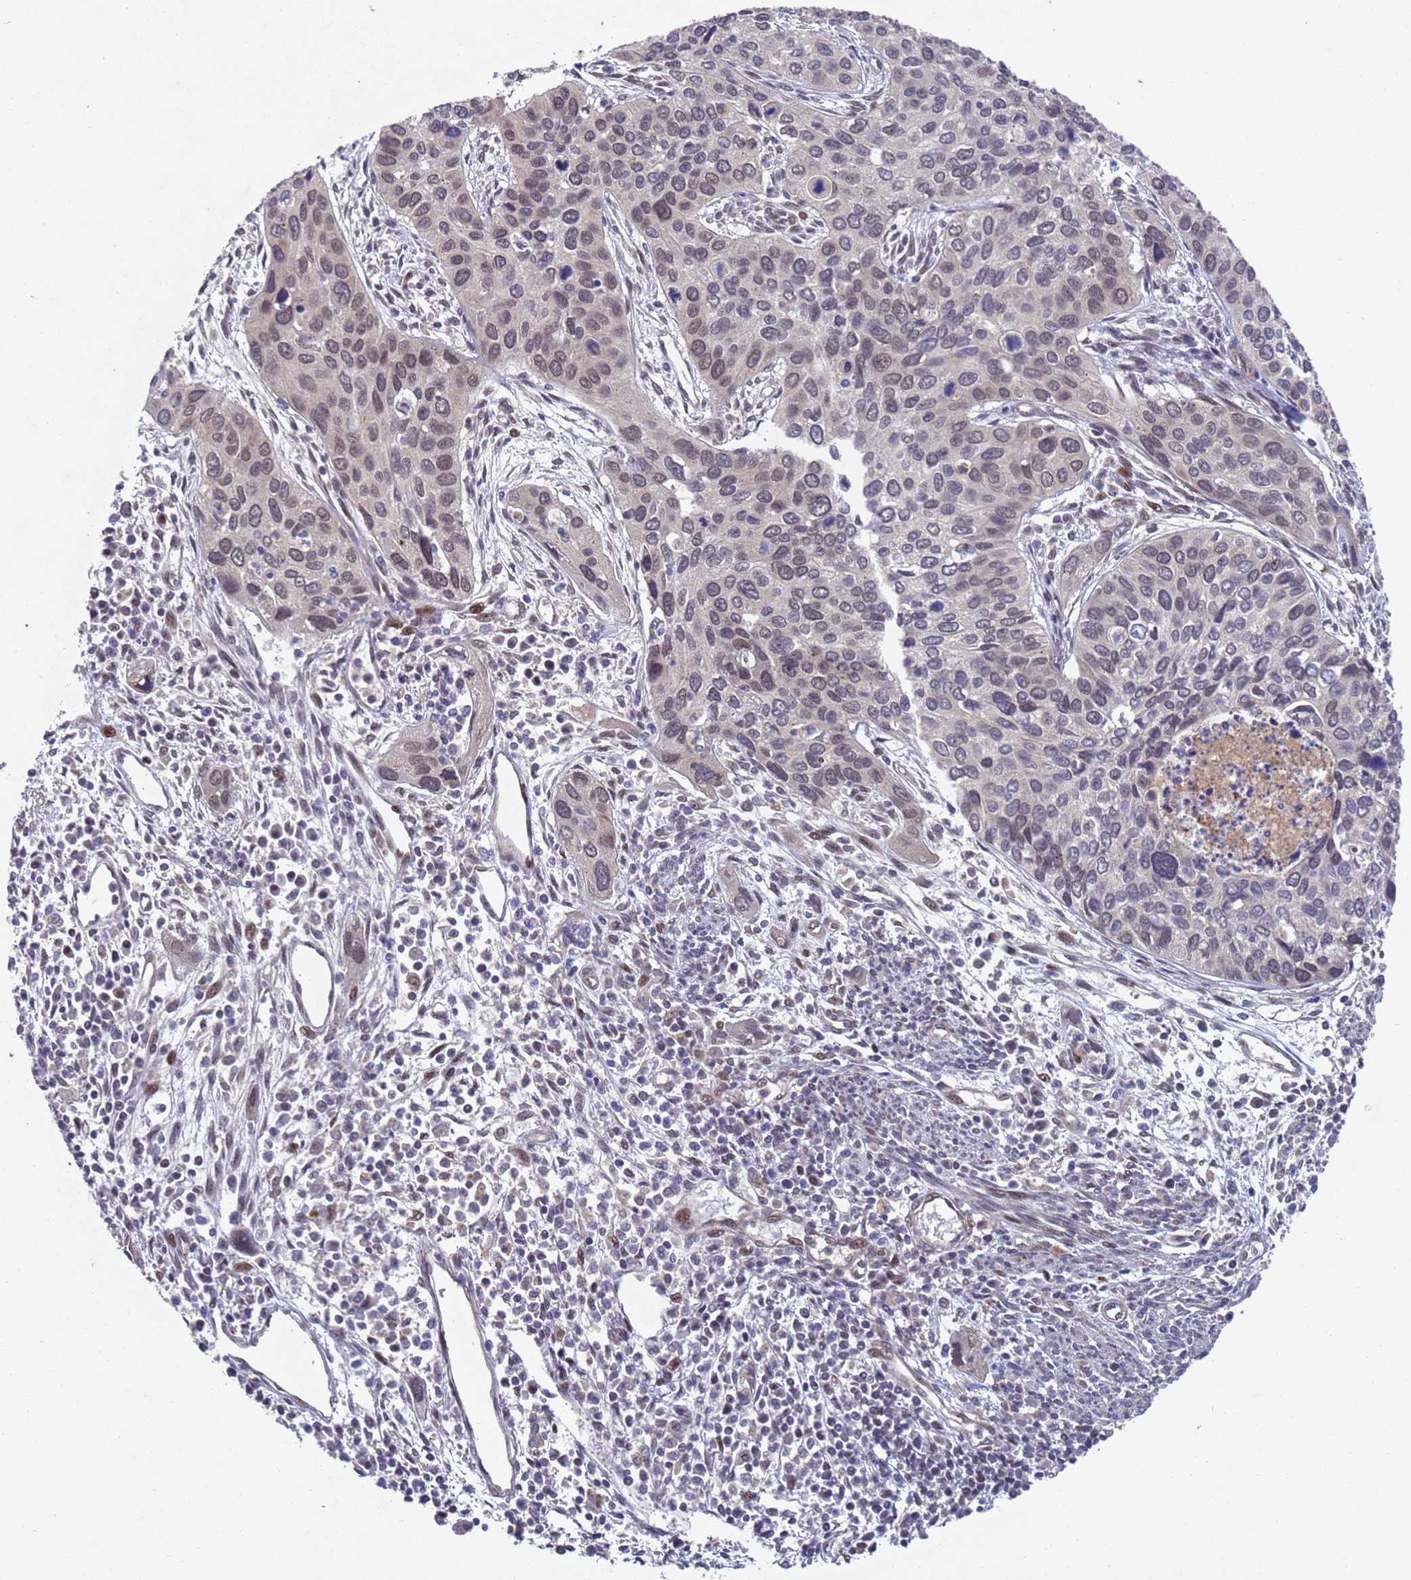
{"staining": {"intensity": "moderate", "quantity": "<25%", "location": "cytoplasmic/membranous,nuclear"}, "tissue": "cervical cancer", "cell_type": "Tumor cells", "image_type": "cancer", "snomed": [{"axis": "morphology", "description": "Squamous cell carcinoma, NOS"}, {"axis": "topography", "description": "Cervix"}], "caption": "Protein staining displays moderate cytoplasmic/membranous and nuclear expression in approximately <25% of tumor cells in cervical cancer.", "gene": "TBK1", "patient": {"sex": "female", "age": 55}}